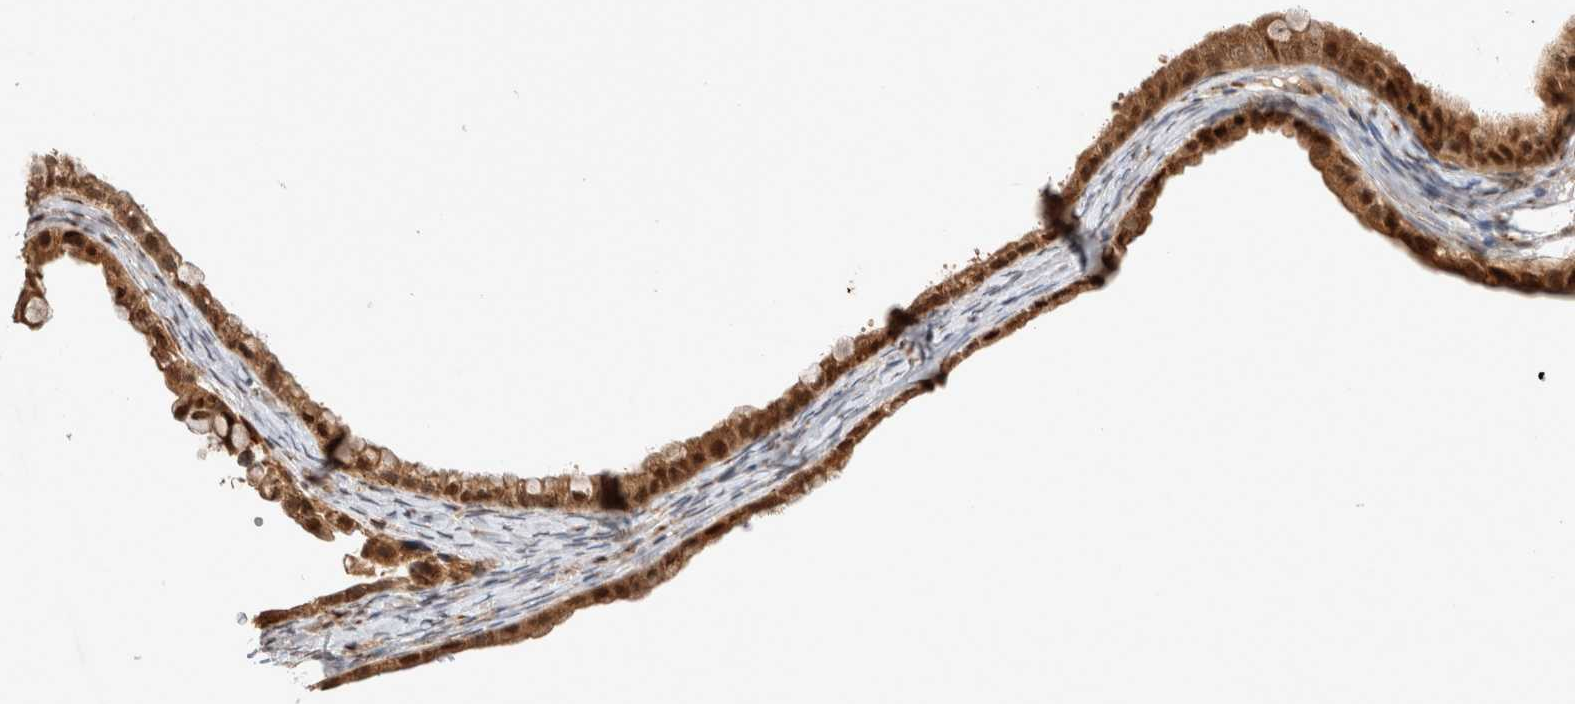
{"staining": {"intensity": "moderate", "quantity": ">75%", "location": "cytoplasmic/membranous,nuclear"}, "tissue": "ovarian cancer", "cell_type": "Tumor cells", "image_type": "cancer", "snomed": [{"axis": "morphology", "description": "Cystadenocarcinoma, mucinous, NOS"}, {"axis": "topography", "description": "Ovary"}], "caption": "Moderate cytoplasmic/membranous and nuclear positivity is seen in about >75% of tumor cells in ovarian mucinous cystadenocarcinoma.", "gene": "OTUD6B", "patient": {"sex": "female", "age": 80}}